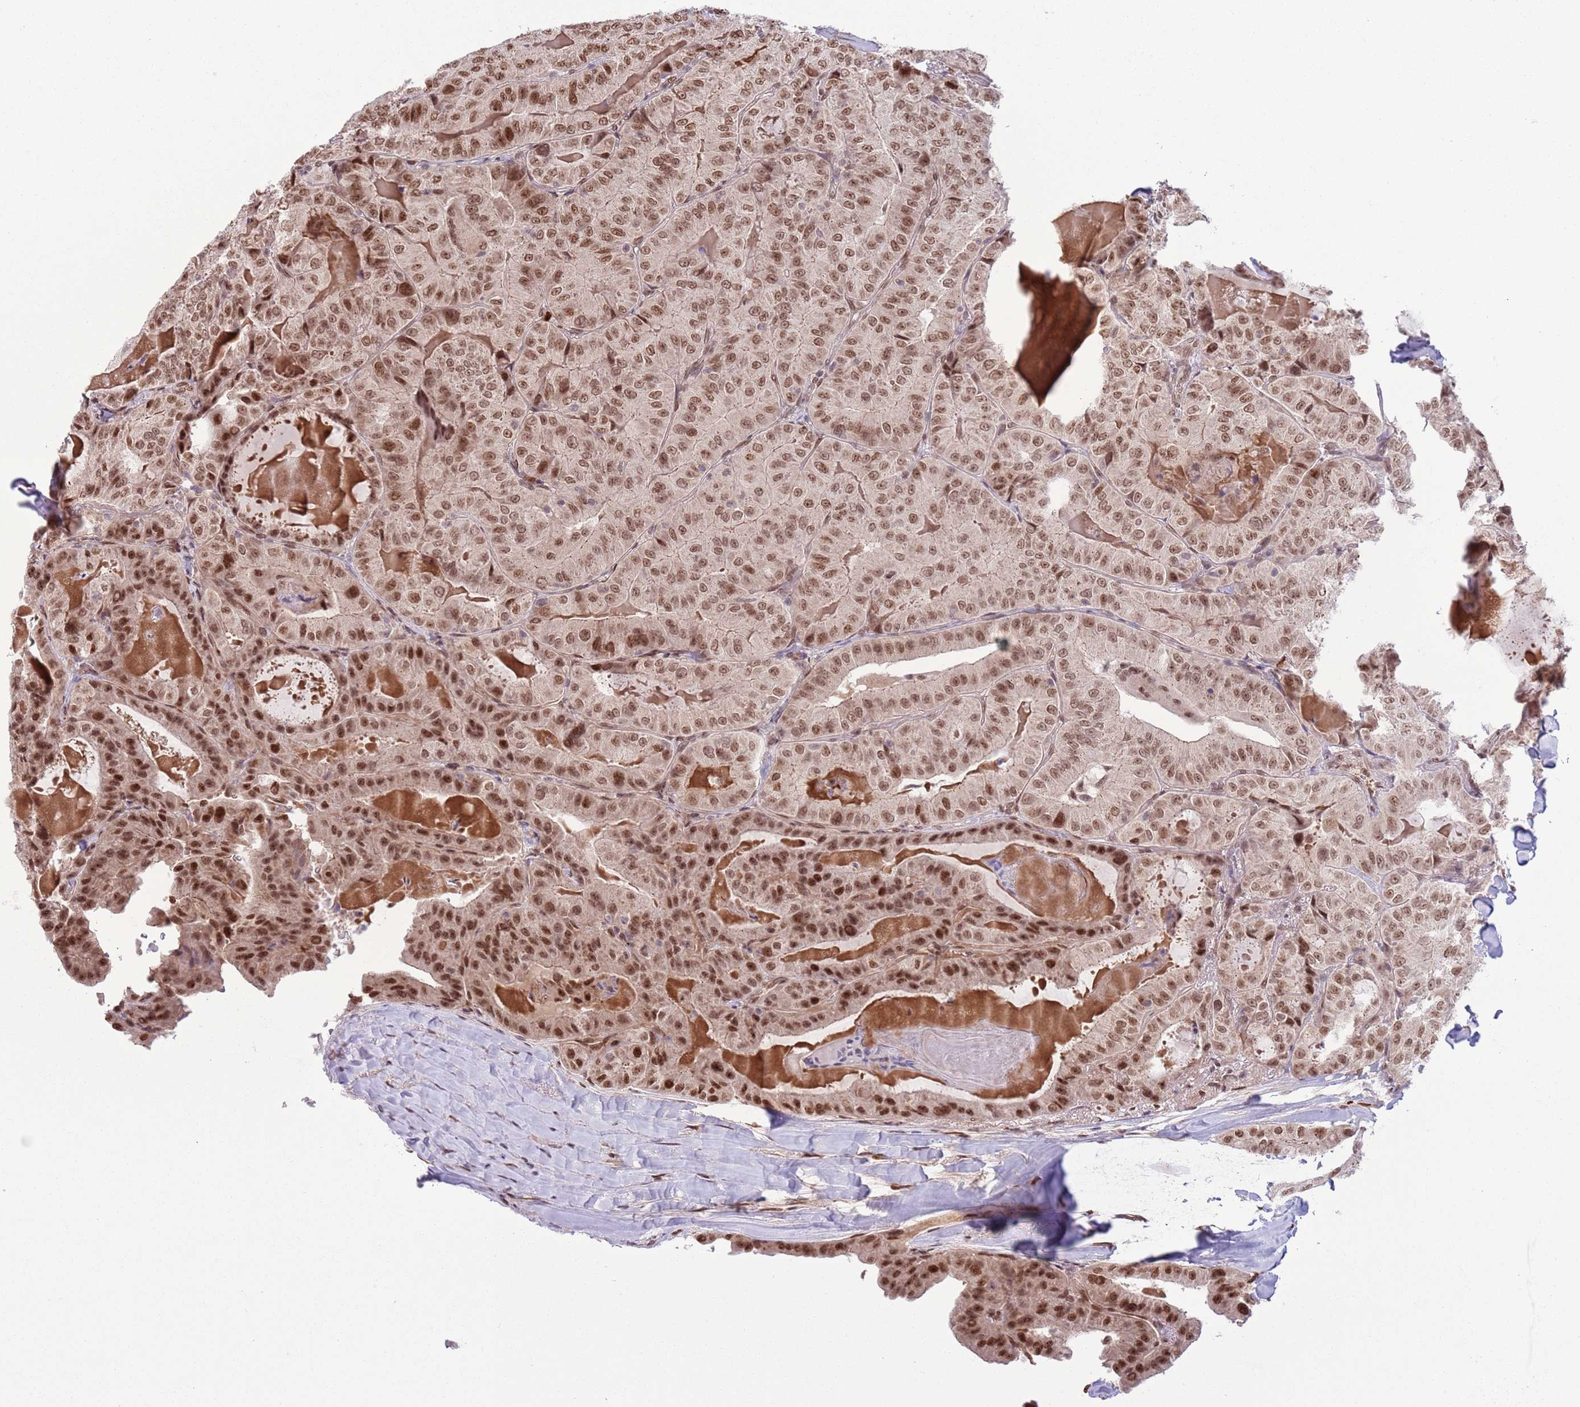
{"staining": {"intensity": "moderate", "quantity": ">75%", "location": "nuclear"}, "tissue": "thyroid cancer", "cell_type": "Tumor cells", "image_type": "cancer", "snomed": [{"axis": "morphology", "description": "Papillary adenocarcinoma, NOS"}, {"axis": "topography", "description": "Thyroid gland"}], "caption": "Protein analysis of papillary adenocarcinoma (thyroid) tissue displays moderate nuclear positivity in about >75% of tumor cells.", "gene": "SIPA1L3", "patient": {"sex": "female", "age": 68}}